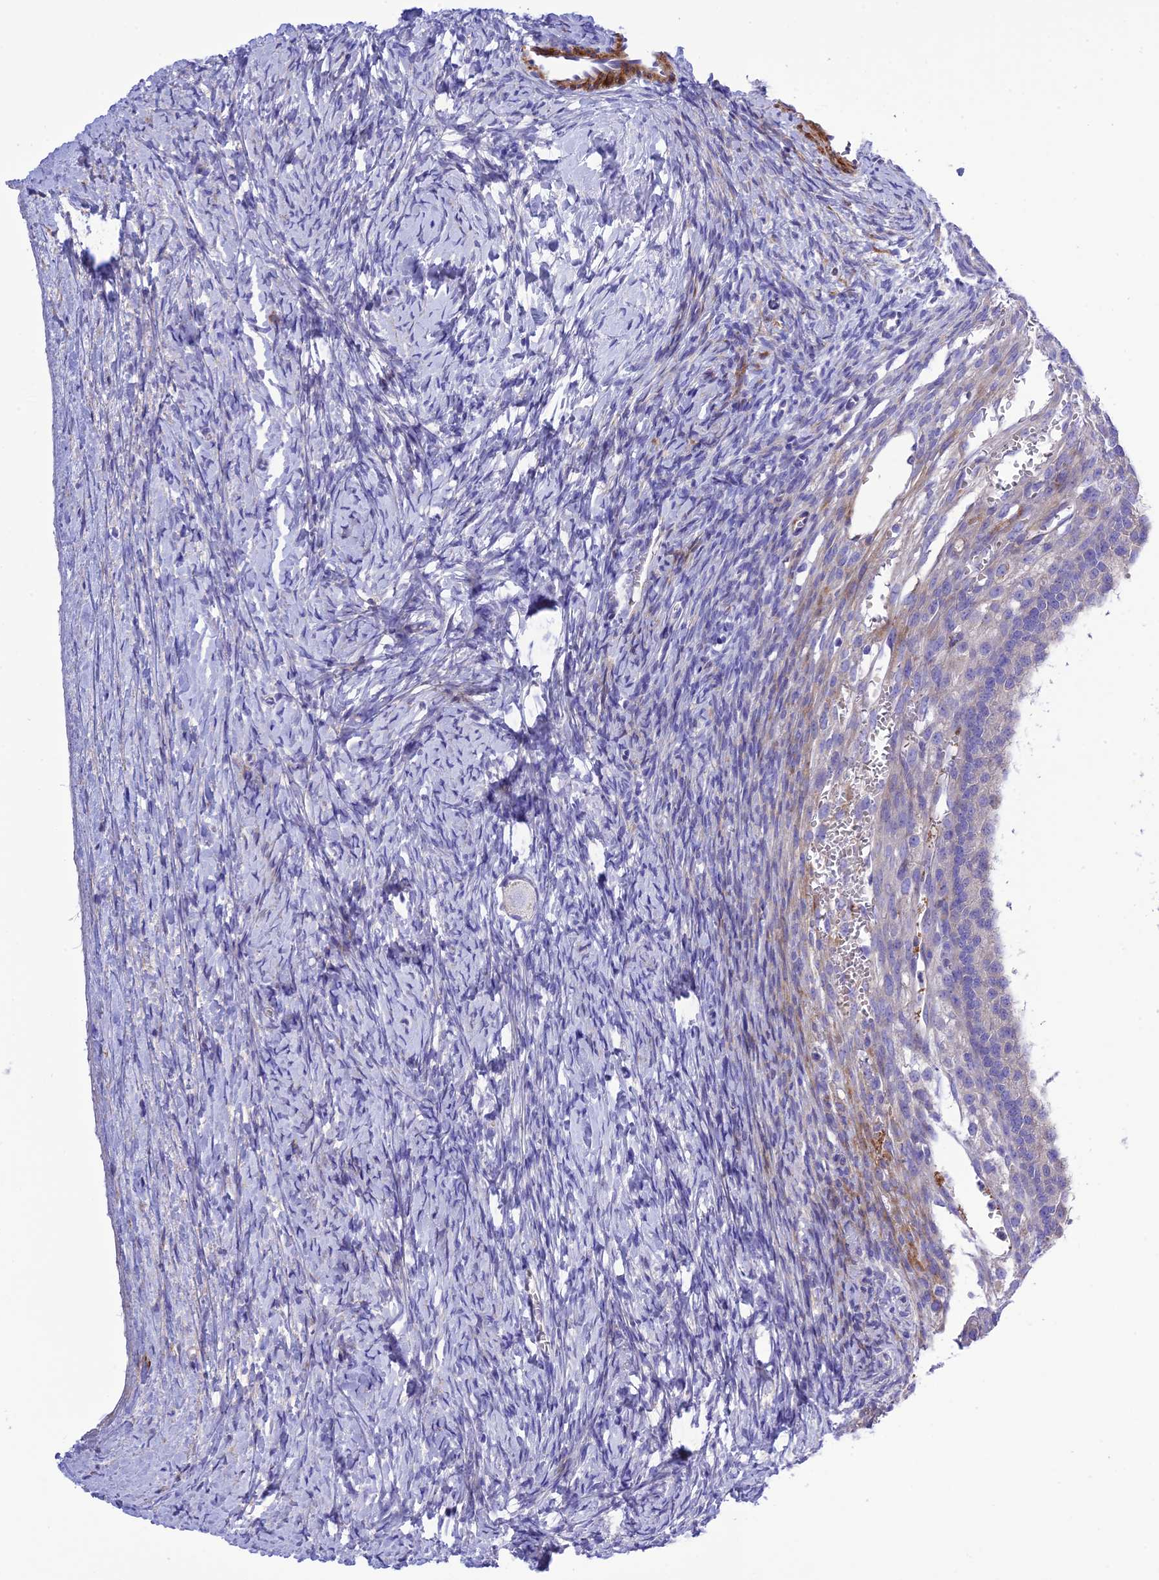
{"staining": {"intensity": "negative", "quantity": "none", "location": "none"}, "tissue": "ovary", "cell_type": "Follicle cells", "image_type": "normal", "snomed": [{"axis": "morphology", "description": "Normal tissue, NOS"}, {"axis": "morphology", "description": "Developmental malformation"}, {"axis": "topography", "description": "Ovary"}], "caption": "This is an immunohistochemistry image of normal human ovary. There is no staining in follicle cells.", "gene": "FRA10AC1", "patient": {"sex": "female", "age": 39}}